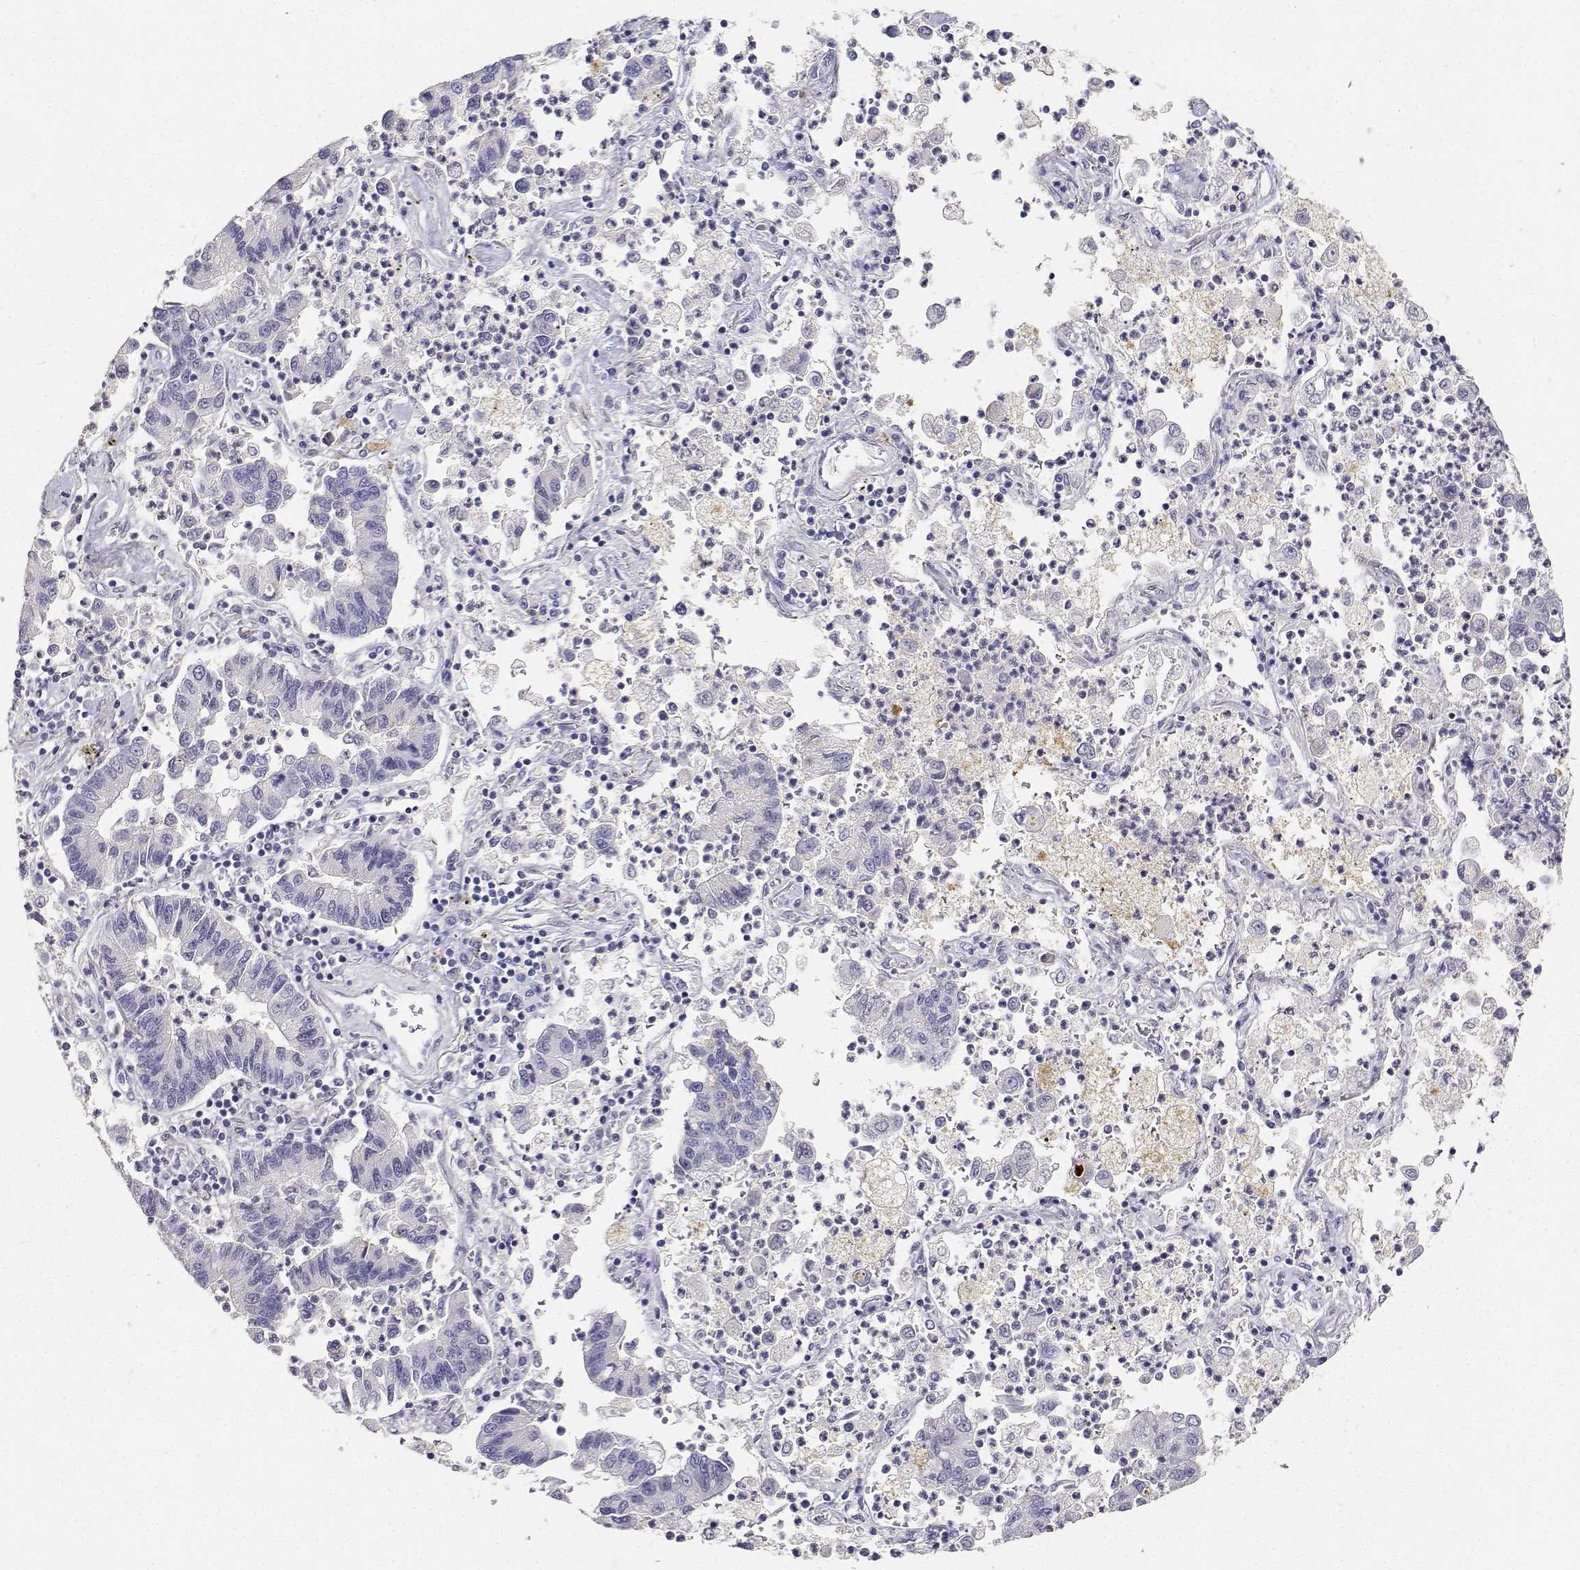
{"staining": {"intensity": "negative", "quantity": "none", "location": "none"}, "tissue": "lung cancer", "cell_type": "Tumor cells", "image_type": "cancer", "snomed": [{"axis": "morphology", "description": "Adenocarcinoma, NOS"}, {"axis": "topography", "description": "Lung"}], "caption": "A high-resolution histopathology image shows immunohistochemistry (IHC) staining of lung adenocarcinoma, which exhibits no significant staining in tumor cells.", "gene": "PAEP", "patient": {"sex": "female", "age": 57}}